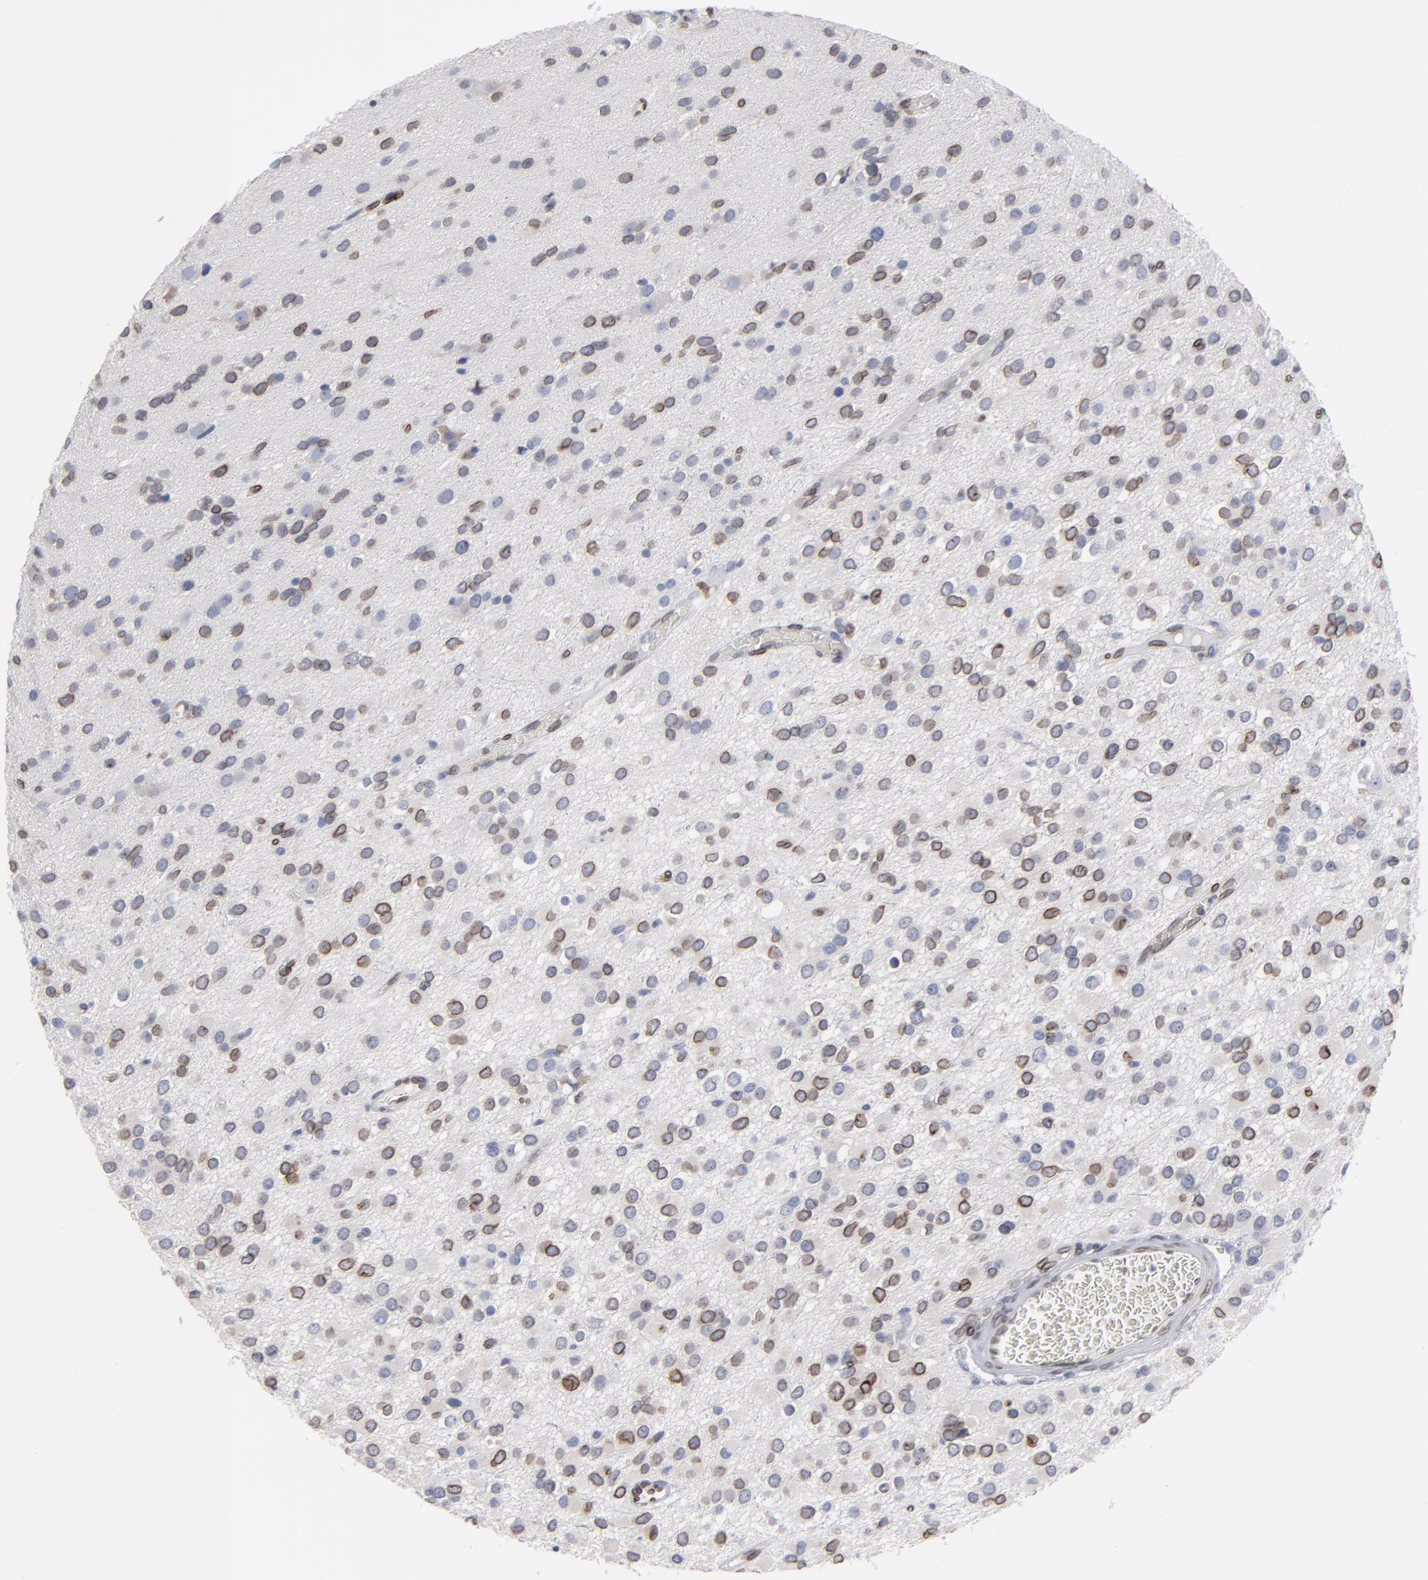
{"staining": {"intensity": "moderate", "quantity": ">75%", "location": "cytoplasmic/membranous,nuclear"}, "tissue": "glioma", "cell_type": "Tumor cells", "image_type": "cancer", "snomed": [{"axis": "morphology", "description": "Glioma, malignant, Low grade"}, {"axis": "topography", "description": "Brain"}], "caption": "Malignant glioma (low-grade) stained with a brown dye demonstrates moderate cytoplasmic/membranous and nuclear positive positivity in approximately >75% of tumor cells.", "gene": "SYNE2", "patient": {"sex": "male", "age": 42}}